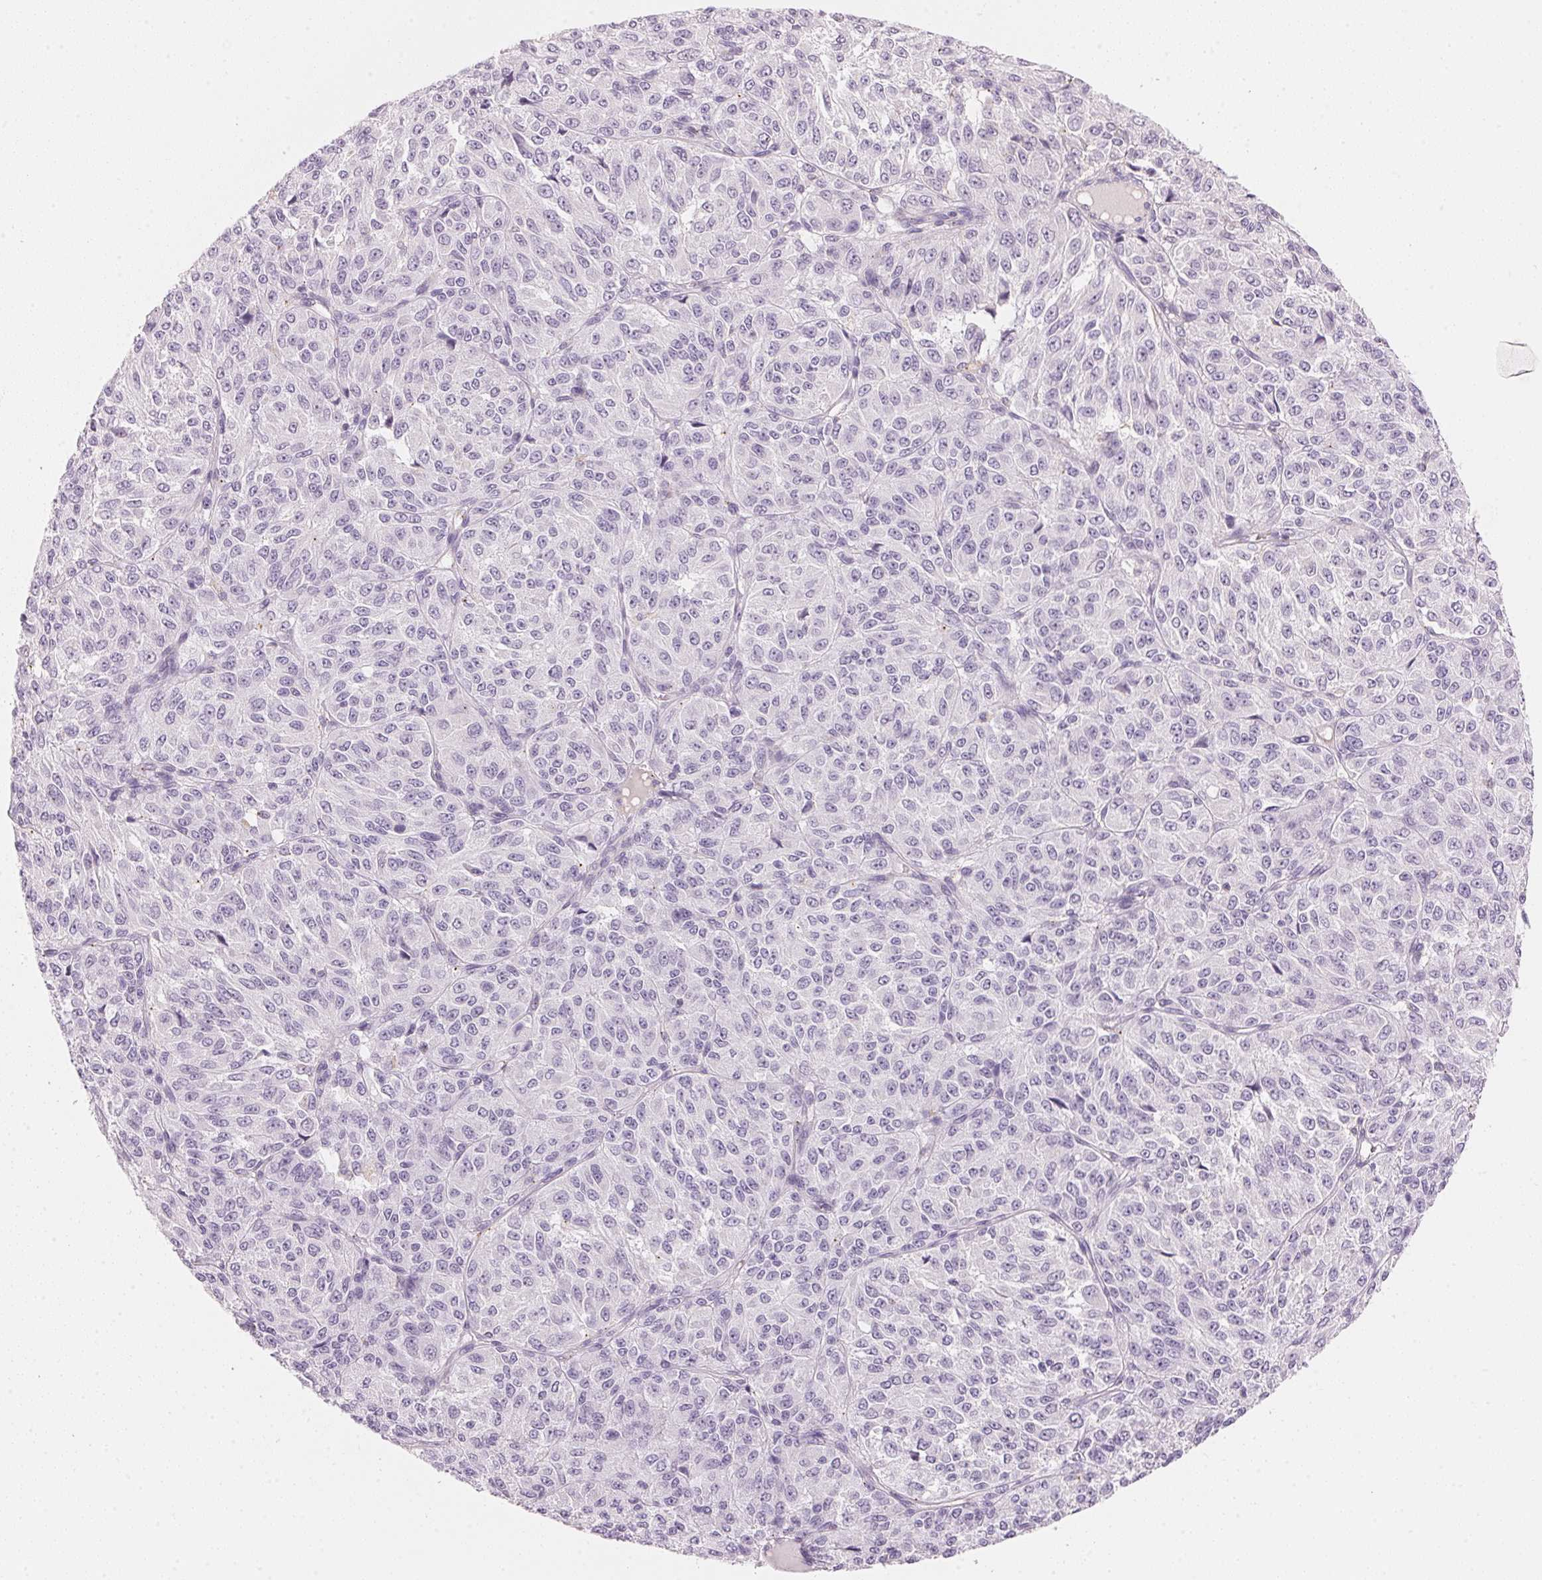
{"staining": {"intensity": "negative", "quantity": "none", "location": "none"}, "tissue": "melanoma", "cell_type": "Tumor cells", "image_type": "cancer", "snomed": [{"axis": "morphology", "description": "Malignant melanoma, Metastatic site"}, {"axis": "topography", "description": "Brain"}], "caption": "A micrograph of human malignant melanoma (metastatic site) is negative for staining in tumor cells. (DAB (3,3'-diaminobenzidine) immunohistochemistry, high magnification).", "gene": "HOXB13", "patient": {"sex": "female", "age": 56}}